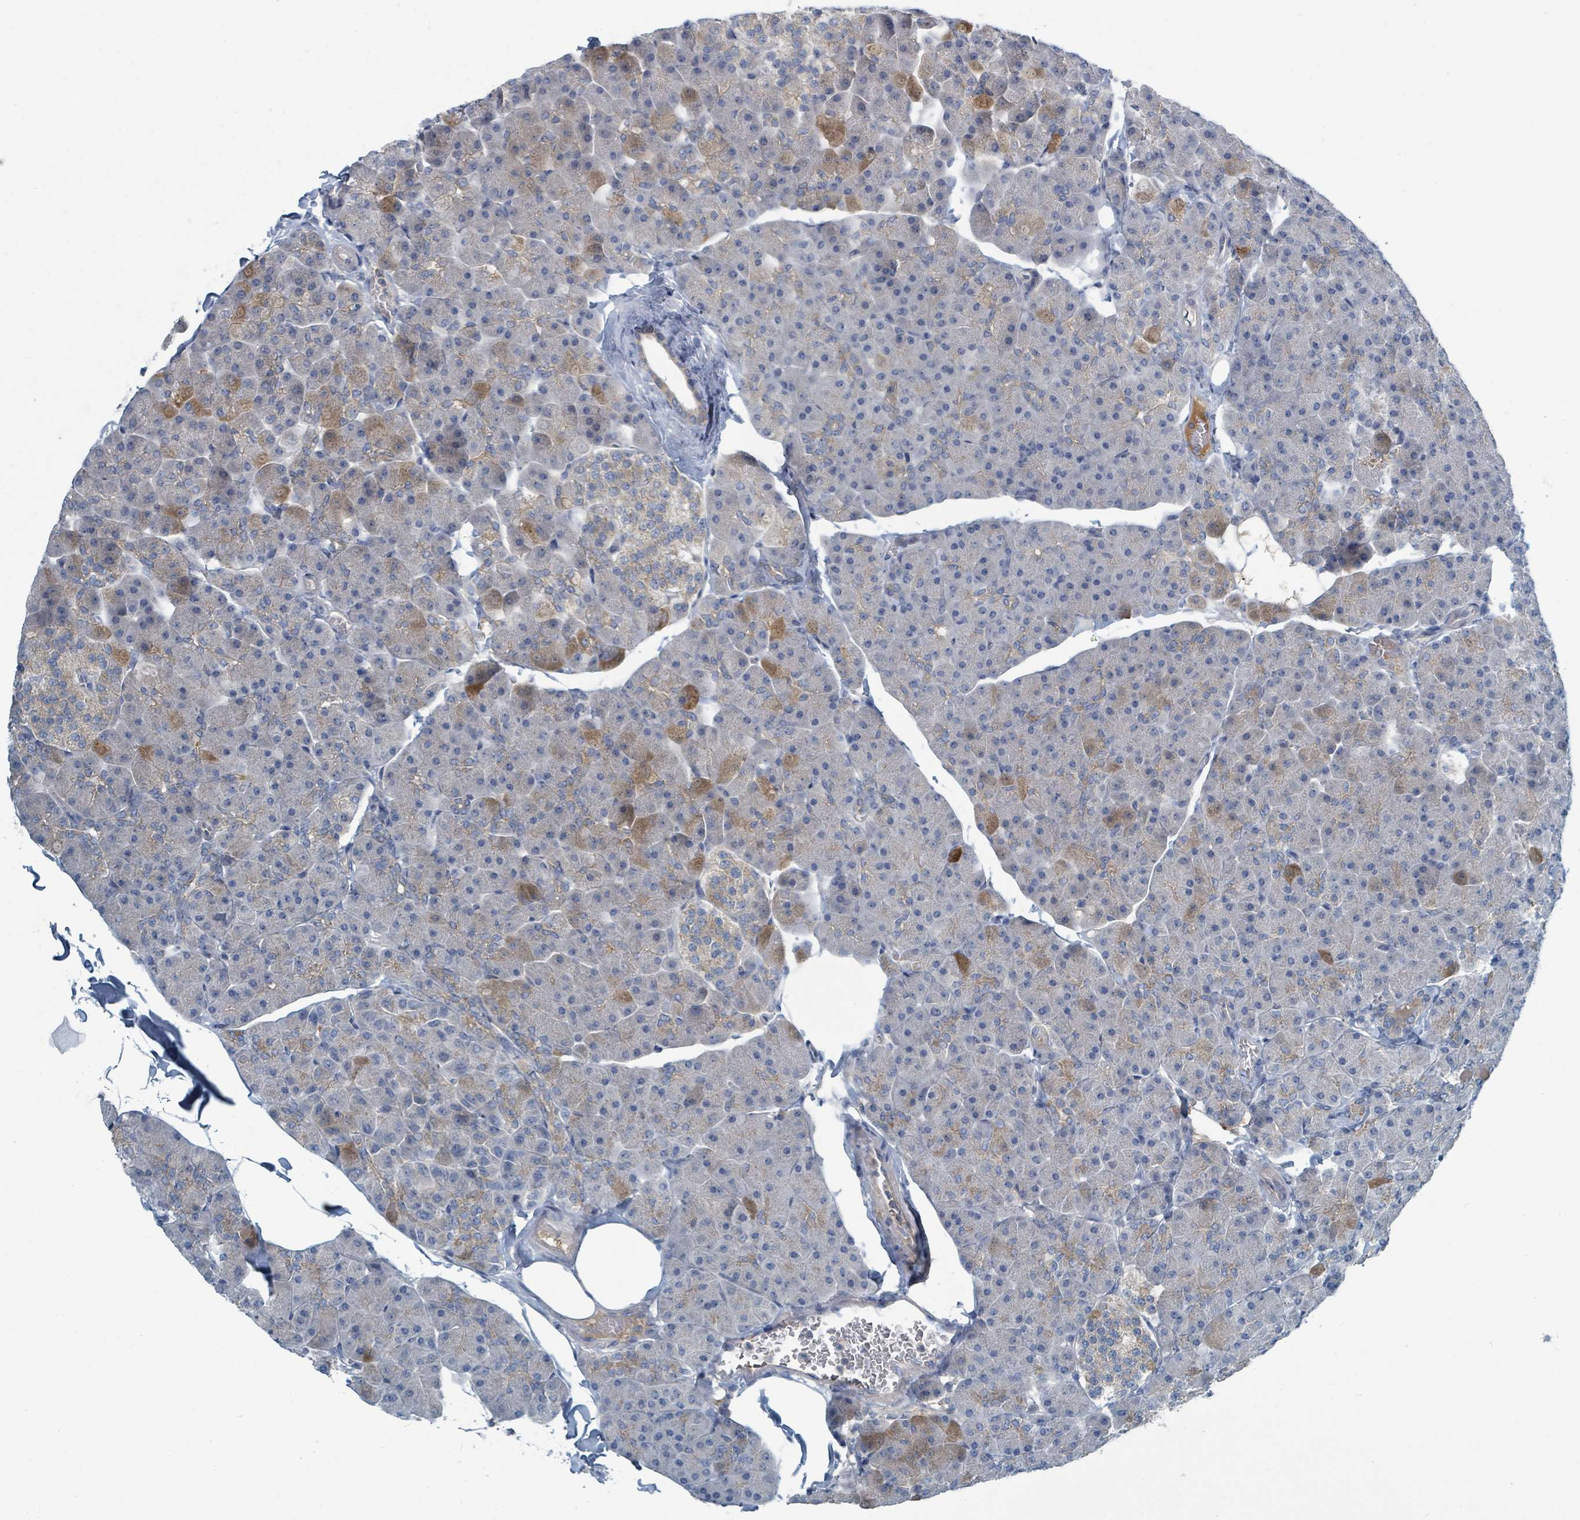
{"staining": {"intensity": "moderate", "quantity": "<25%", "location": "cytoplasmic/membranous"}, "tissue": "pancreas", "cell_type": "Exocrine glandular cells", "image_type": "normal", "snomed": [{"axis": "morphology", "description": "Normal tissue, NOS"}, {"axis": "topography", "description": "Pancreas"}], "caption": "An IHC photomicrograph of benign tissue is shown. Protein staining in brown shows moderate cytoplasmic/membranous positivity in pancreas within exocrine glandular cells.", "gene": "SLC25A23", "patient": {"sex": "male", "age": 35}}